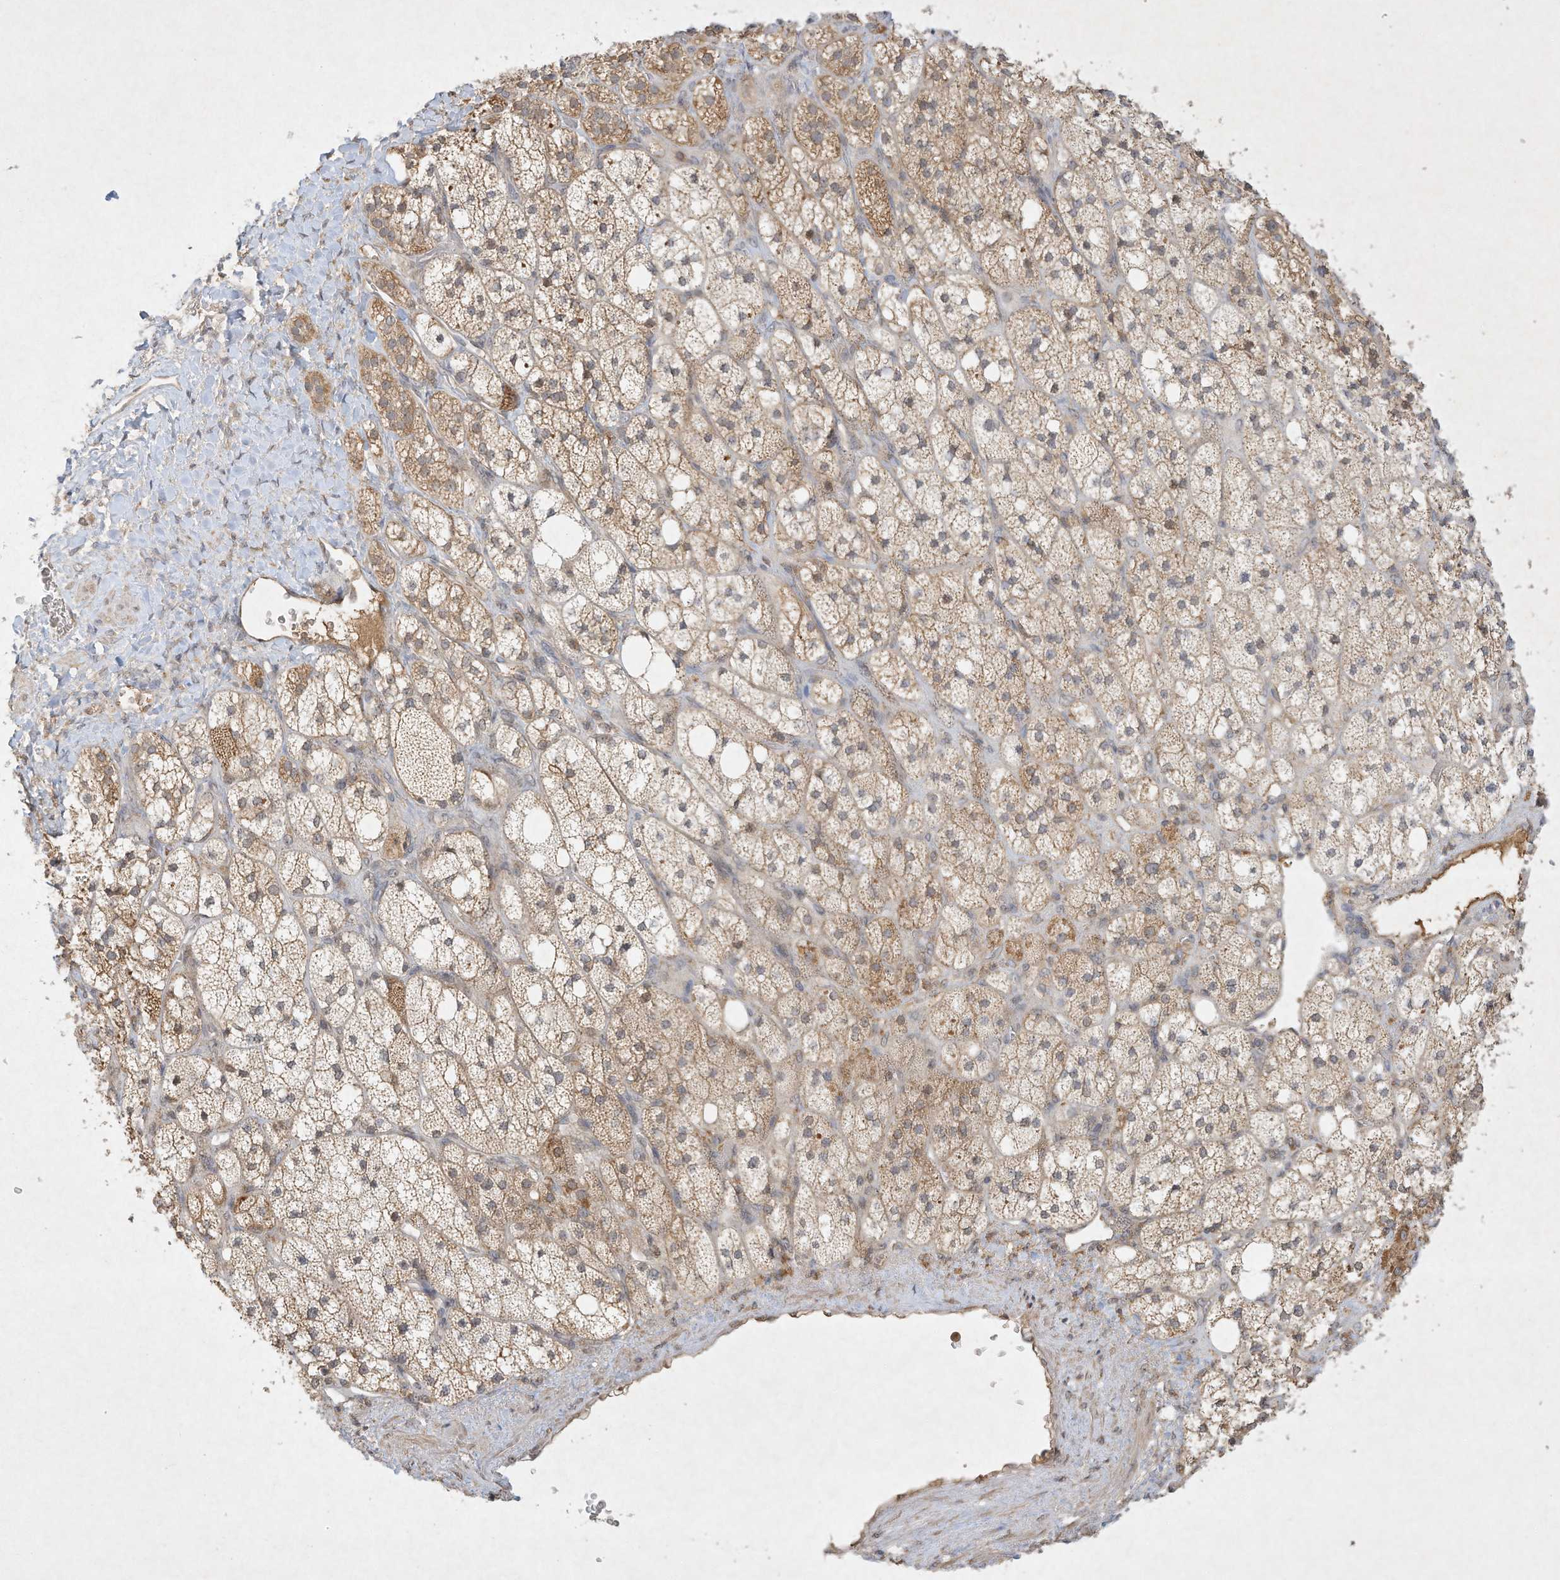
{"staining": {"intensity": "weak", "quantity": ">75%", "location": "cytoplasmic/membranous"}, "tissue": "adrenal gland", "cell_type": "Glandular cells", "image_type": "normal", "snomed": [{"axis": "morphology", "description": "Normal tissue, NOS"}, {"axis": "topography", "description": "Adrenal gland"}], "caption": "IHC histopathology image of unremarkable adrenal gland: adrenal gland stained using immunohistochemistry shows low levels of weak protein expression localized specifically in the cytoplasmic/membranous of glandular cells, appearing as a cytoplasmic/membranous brown color.", "gene": "BTRC", "patient": {"sex": "male", "age": 61}}